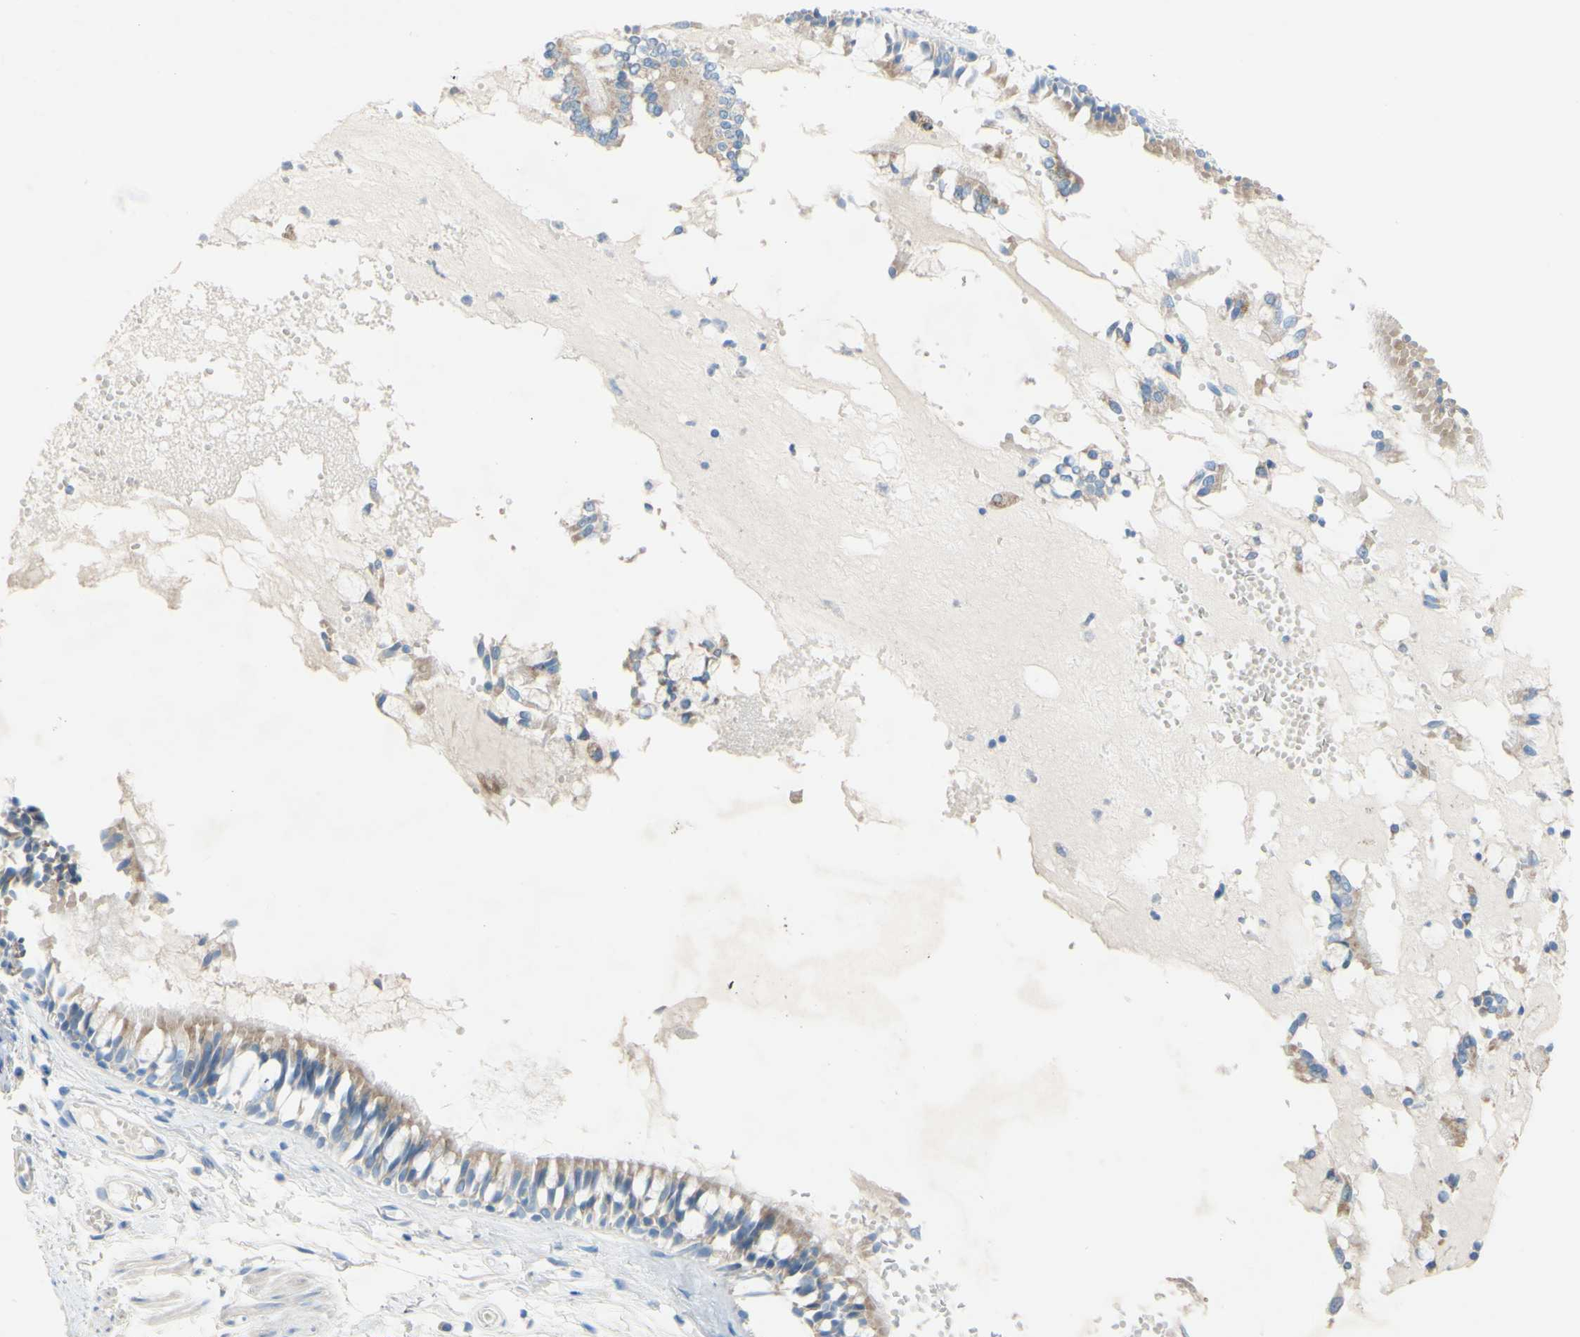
{"staining": {"intensity": "weak", "quantity": ">75%", "location": "cytoplasmic/membranous"}, "tissue": "bronchus", "cell_type": "Respiratory epithelial cells", "image_type": "normal", "snomed": [{"axis": "morphology", "description": "Normal tissue, NOS"}, {"axis": "morphology", "description": "Inflammation, NOS"}, {"axis": "topography", "description": "Cartilage tissue"}, {"axis": "topography", "description": "Lung"}], "caption": "A photomicrograph showing weak cytoplasmic/membranous staining in about >75% of respiratory epithelial cells in normal bronchus, as visualized by brown immunohistochemical staining.", "gene": "ACADL", "patient": {"sex": "male", "age": 71}}